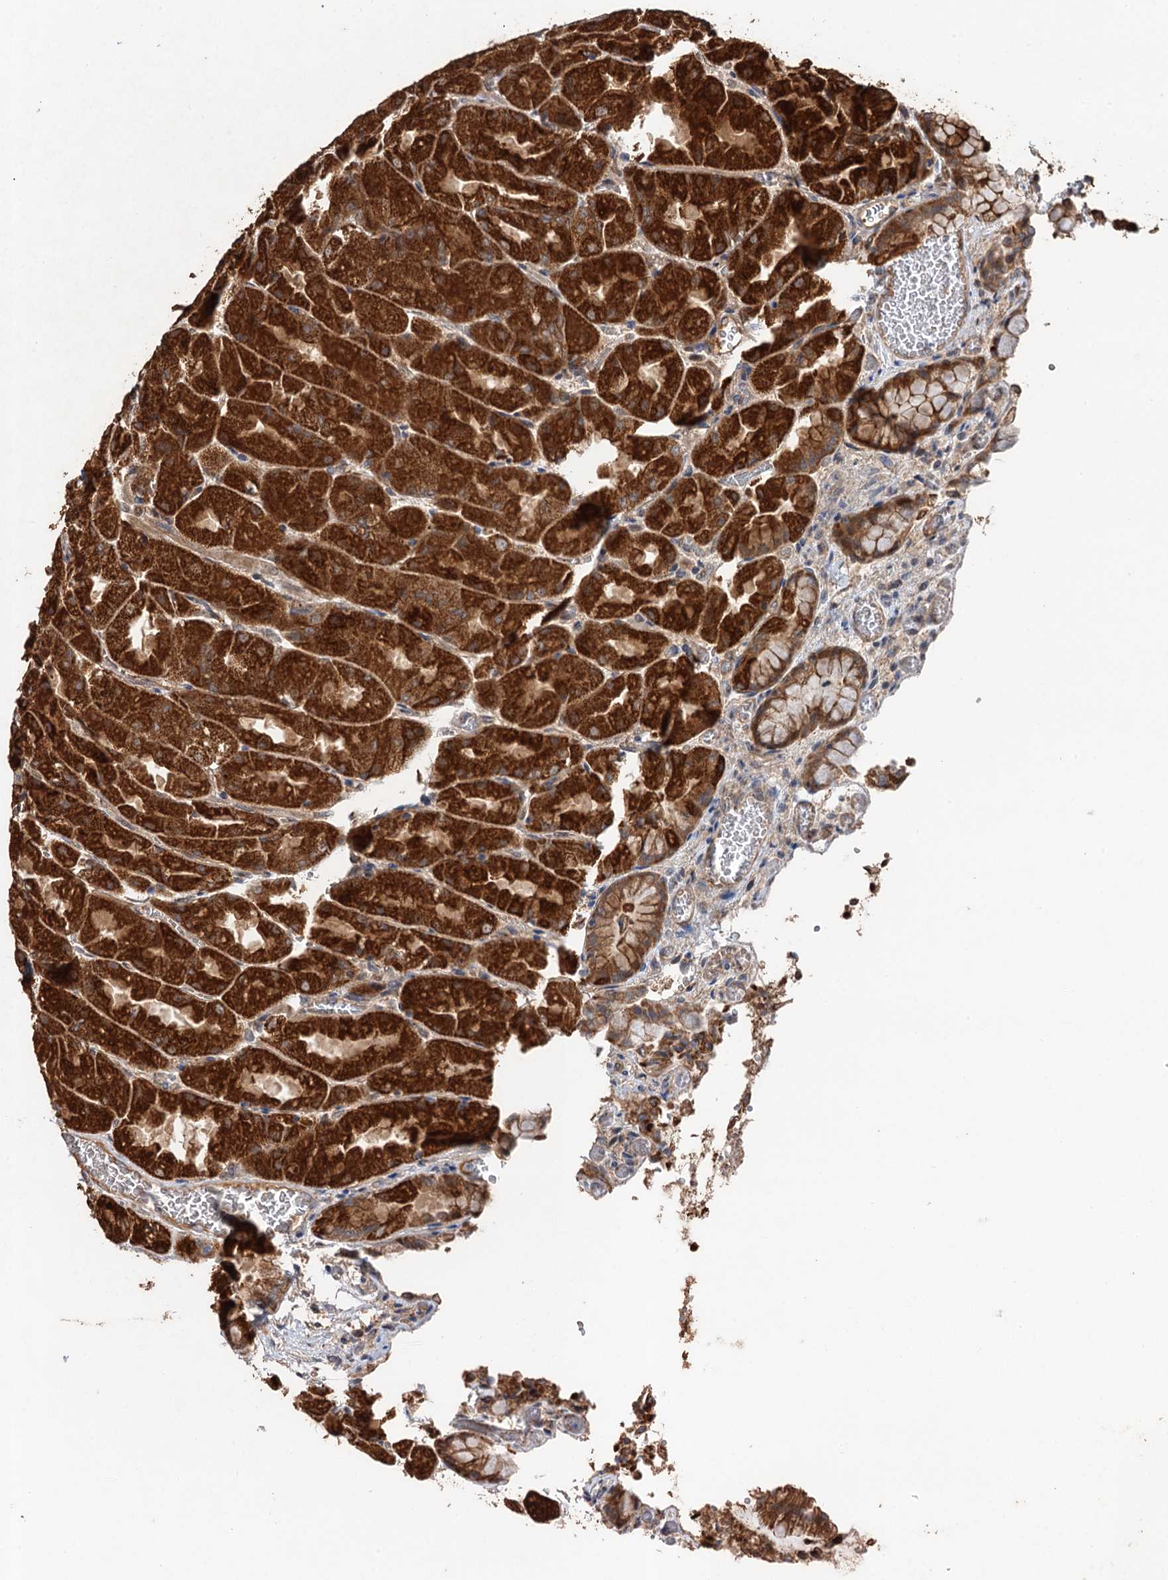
{"staining": {"intensity": "strong", "quantity": ">75%", "location": "cytoplasmic/membranous"}, "tissue": "stomach", "cell_type": "Glandular cells", "image_type": "normal", "snomed": [{"axis": "morphology", "description": "Normal tissue, NOS"}, {"axis": "topography", "description": "Stomach"}], "caption": "An immunohistochemistry photomicrograph of unremarkable tissue is shown. Protein staining in brown shows strong cytoplasmic/membranous positivity in stomach within glandular cells. Nuclei are stained in blue.", "gene": "DEXI", "patient": {"sex": "female", "age": 61}}